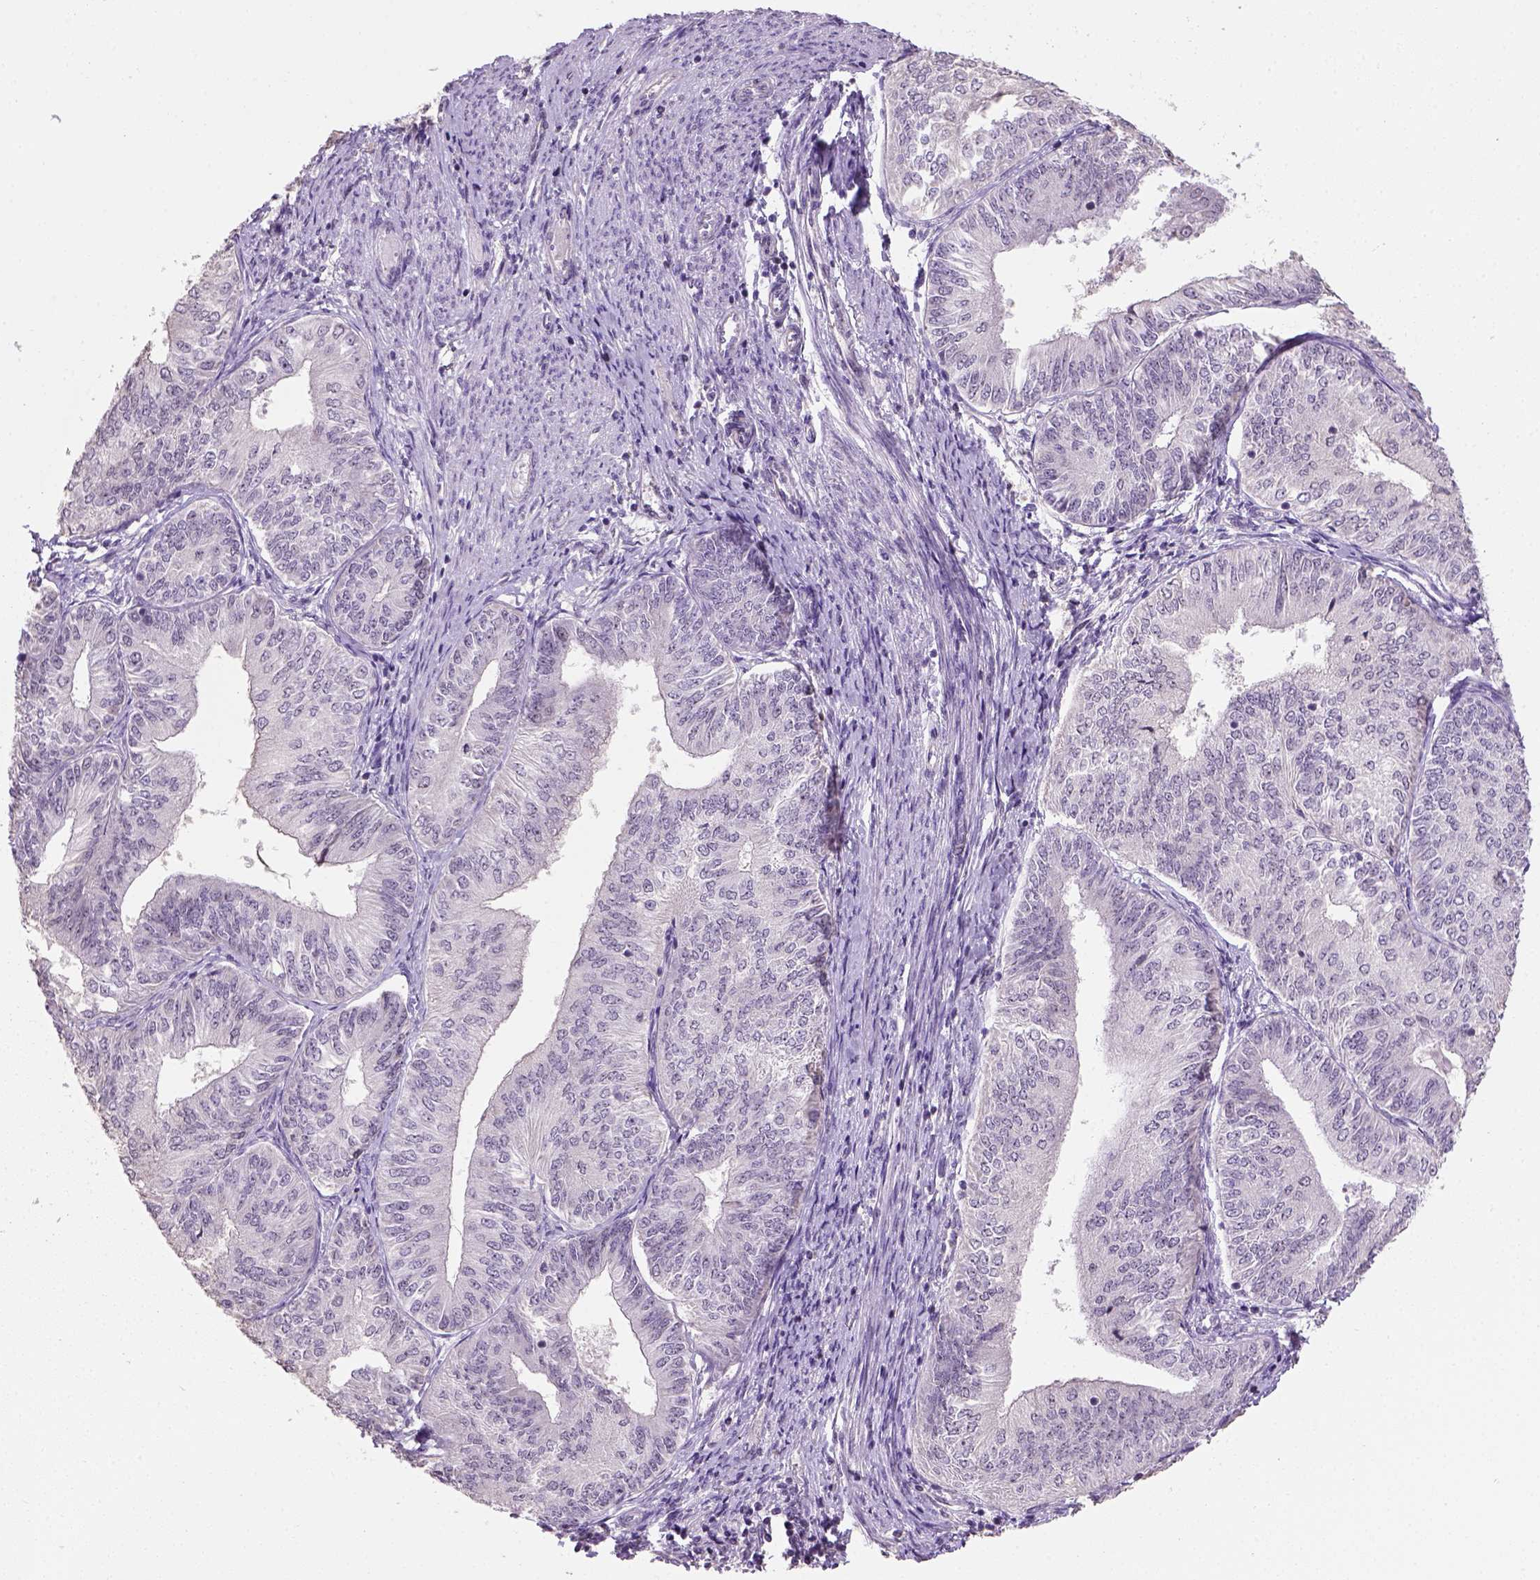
{"staining": {"intensity": "negative", "quantity": "none", "location": "none"}, "tissue": "endometrial cancer", "cell_type": "Tumor cells", "image_type": "cancer", "snomed": [{"axis": "morphology", "description": "Adenocarcinoma, NOS"}, {"axis": "topography", "description": "Endometrium"}], "caption": "Tumor cells are negative for protein expression in human endometrial cancer (adenocarcinoma). (Stains: DAB IHC with hematoxylin counter stain, Microscopy: brightfield microscopy at high magnification).", "gene": "DDX50", "patient": {"sex": "female", "age": 58}}